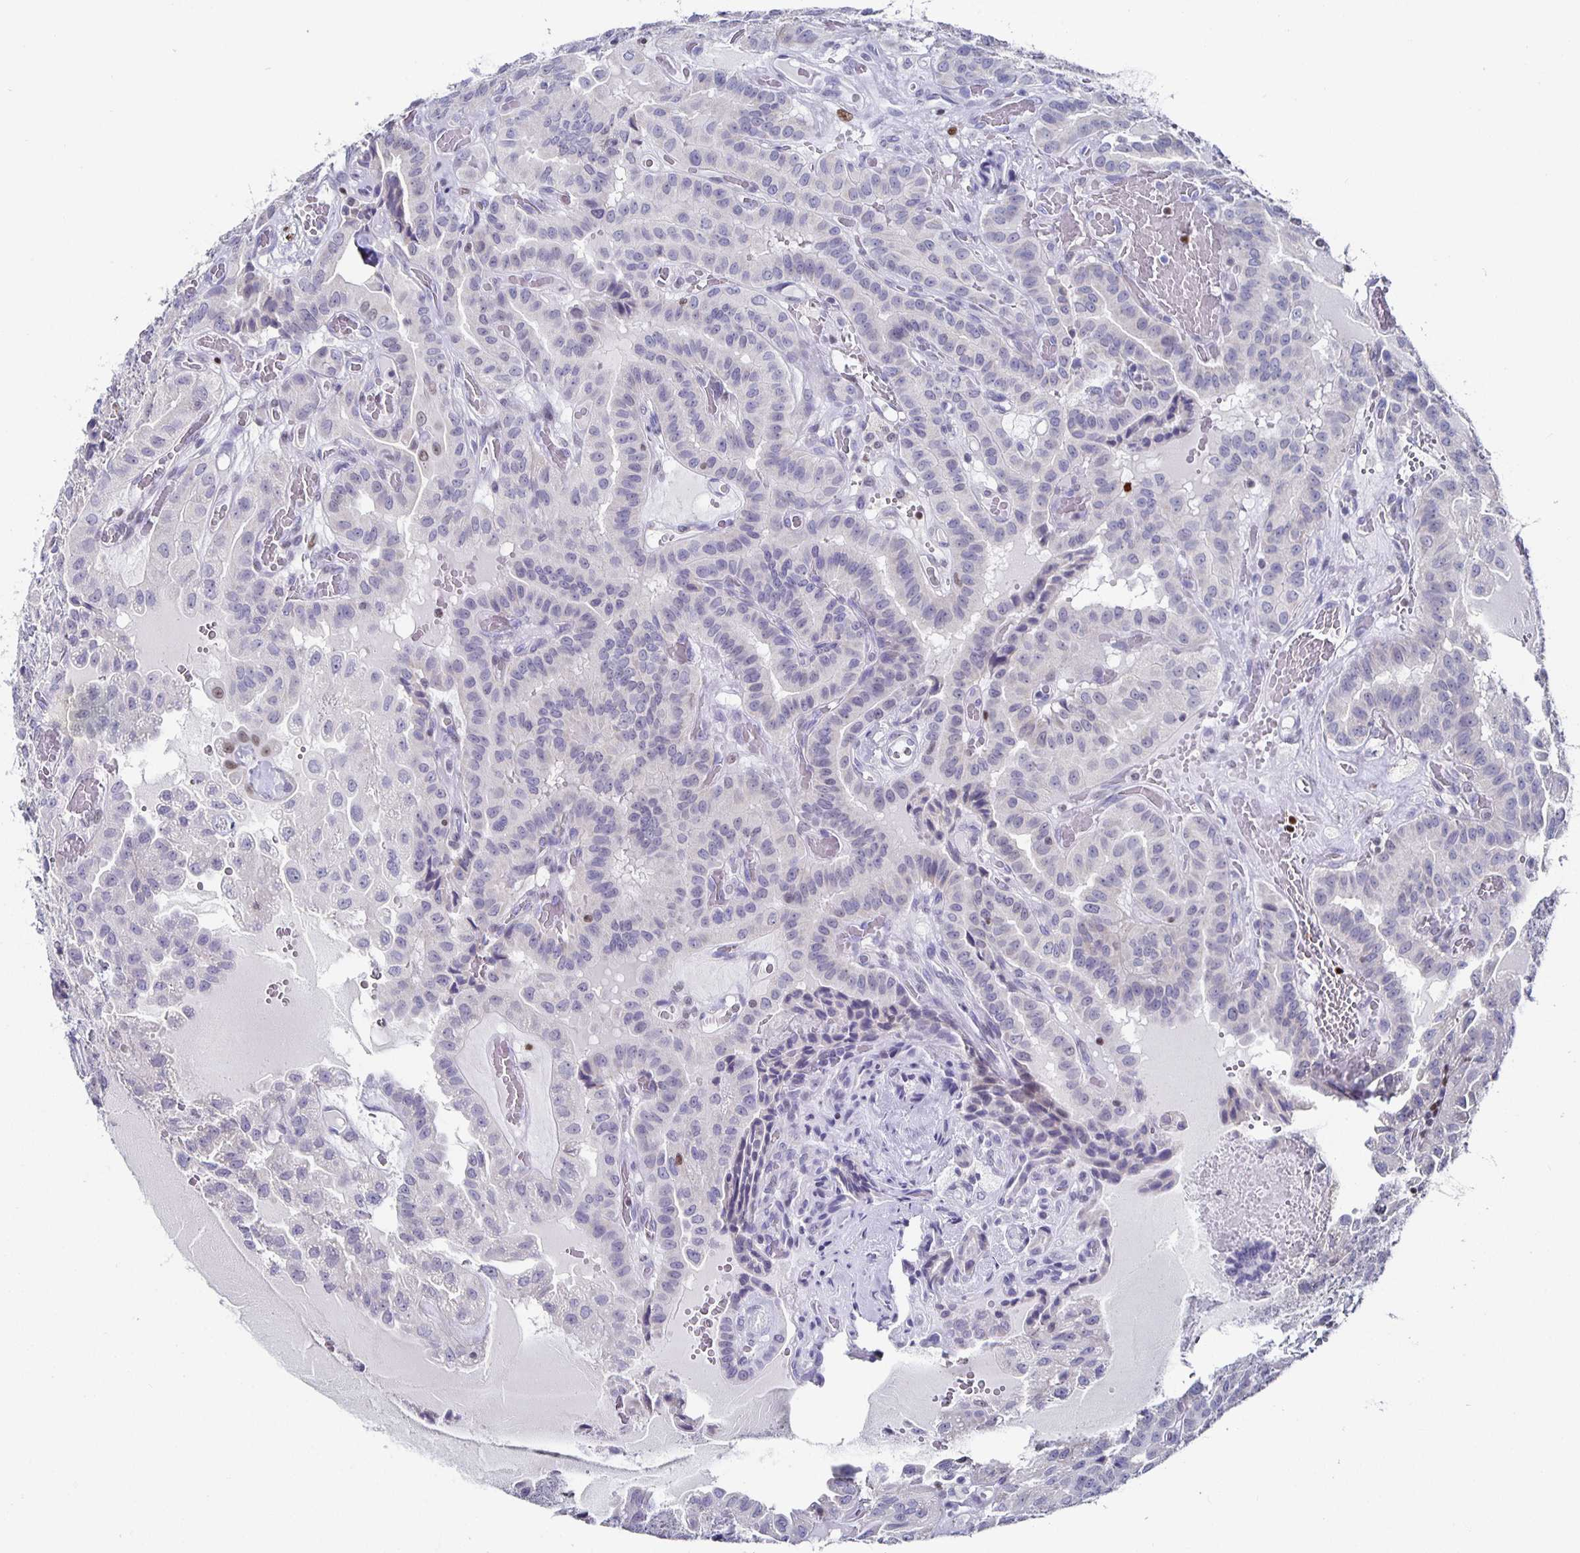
{"staining": {"intensity": "negative", "quantity": "none", "location": "none"}, "tissue": "thyroid cancer", "cell_type": "Tumor cells", "image_type": "cancer", "snomed": [{"axis": "morphology", "description": "Papillary adenocarcinoma, NOS"}, {"axis": "morphology", "description": "Papillary adenoma metastatic"}, {"axis": "topography", "description": "Thyroid gland"}], "caption": "A micrograph of human thyroid cancer (papillary adenoma metastatic) is negative for staining in tumor cells.", "gene": "RUNX2", "patient": {"sex": "male", "age": 87}}